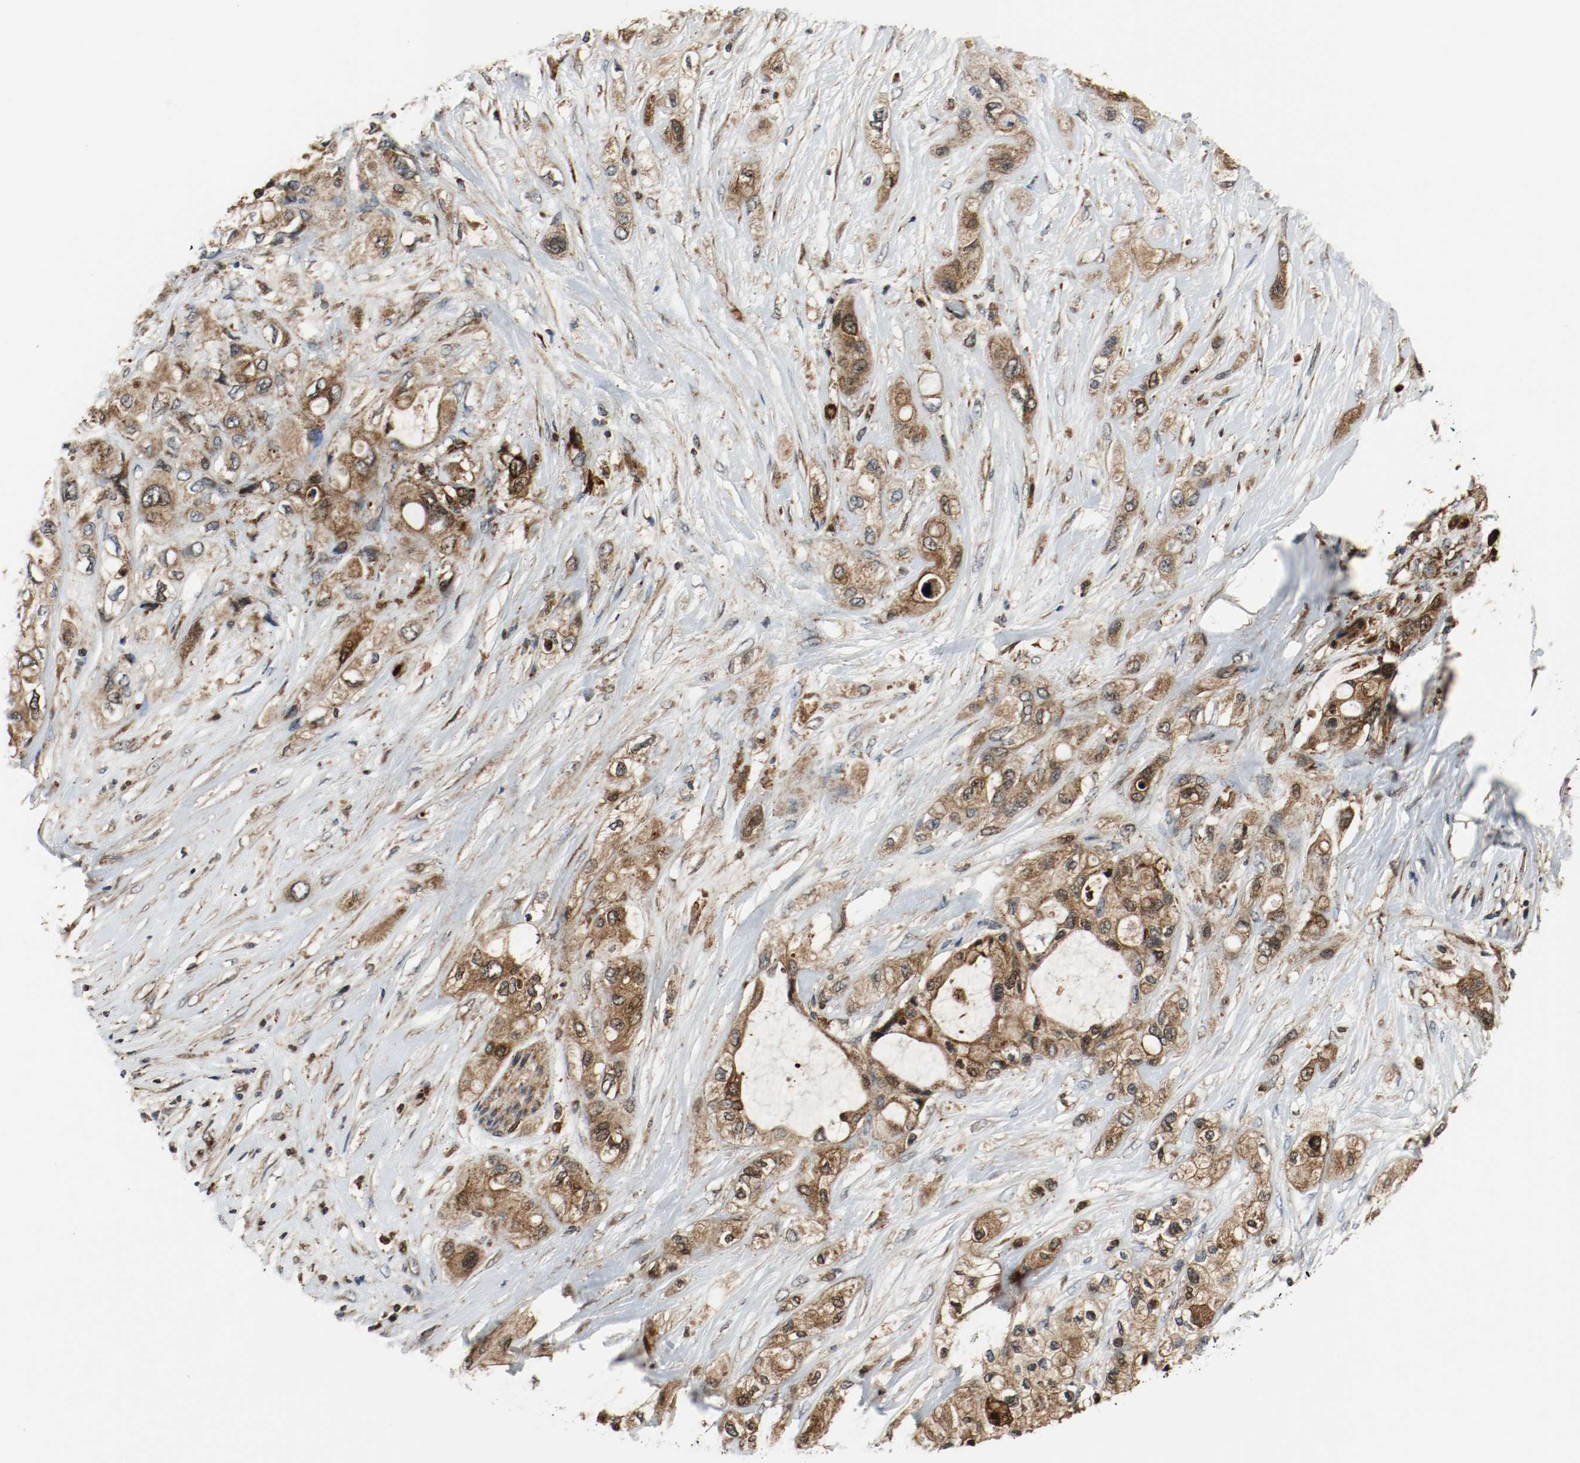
{"staining": {"intensity": "moderate", "quantity": ">75%", "location": "cytoplasmic/membranous,nuclear"}, "tissue": "pancreatic cancer", "cell_type": "Tumor cells", "image_type": "cancer", "snomed": [{"axis": "morphology", "description": "Adenocarcinoma, NOS"}, {"axis": "topography", "description": "Pancreas"}], "caption": "This micrograph exhibits immunohistochemistry (IHC) staining of pancreatic cancer (adenocarcinoma), with medium moderate cytoplasmic/membranous and nuclear staining in about >75% of tumor cells.", "gene": "TXNRD1", "patient": {"sex": "female", "age": 59}}